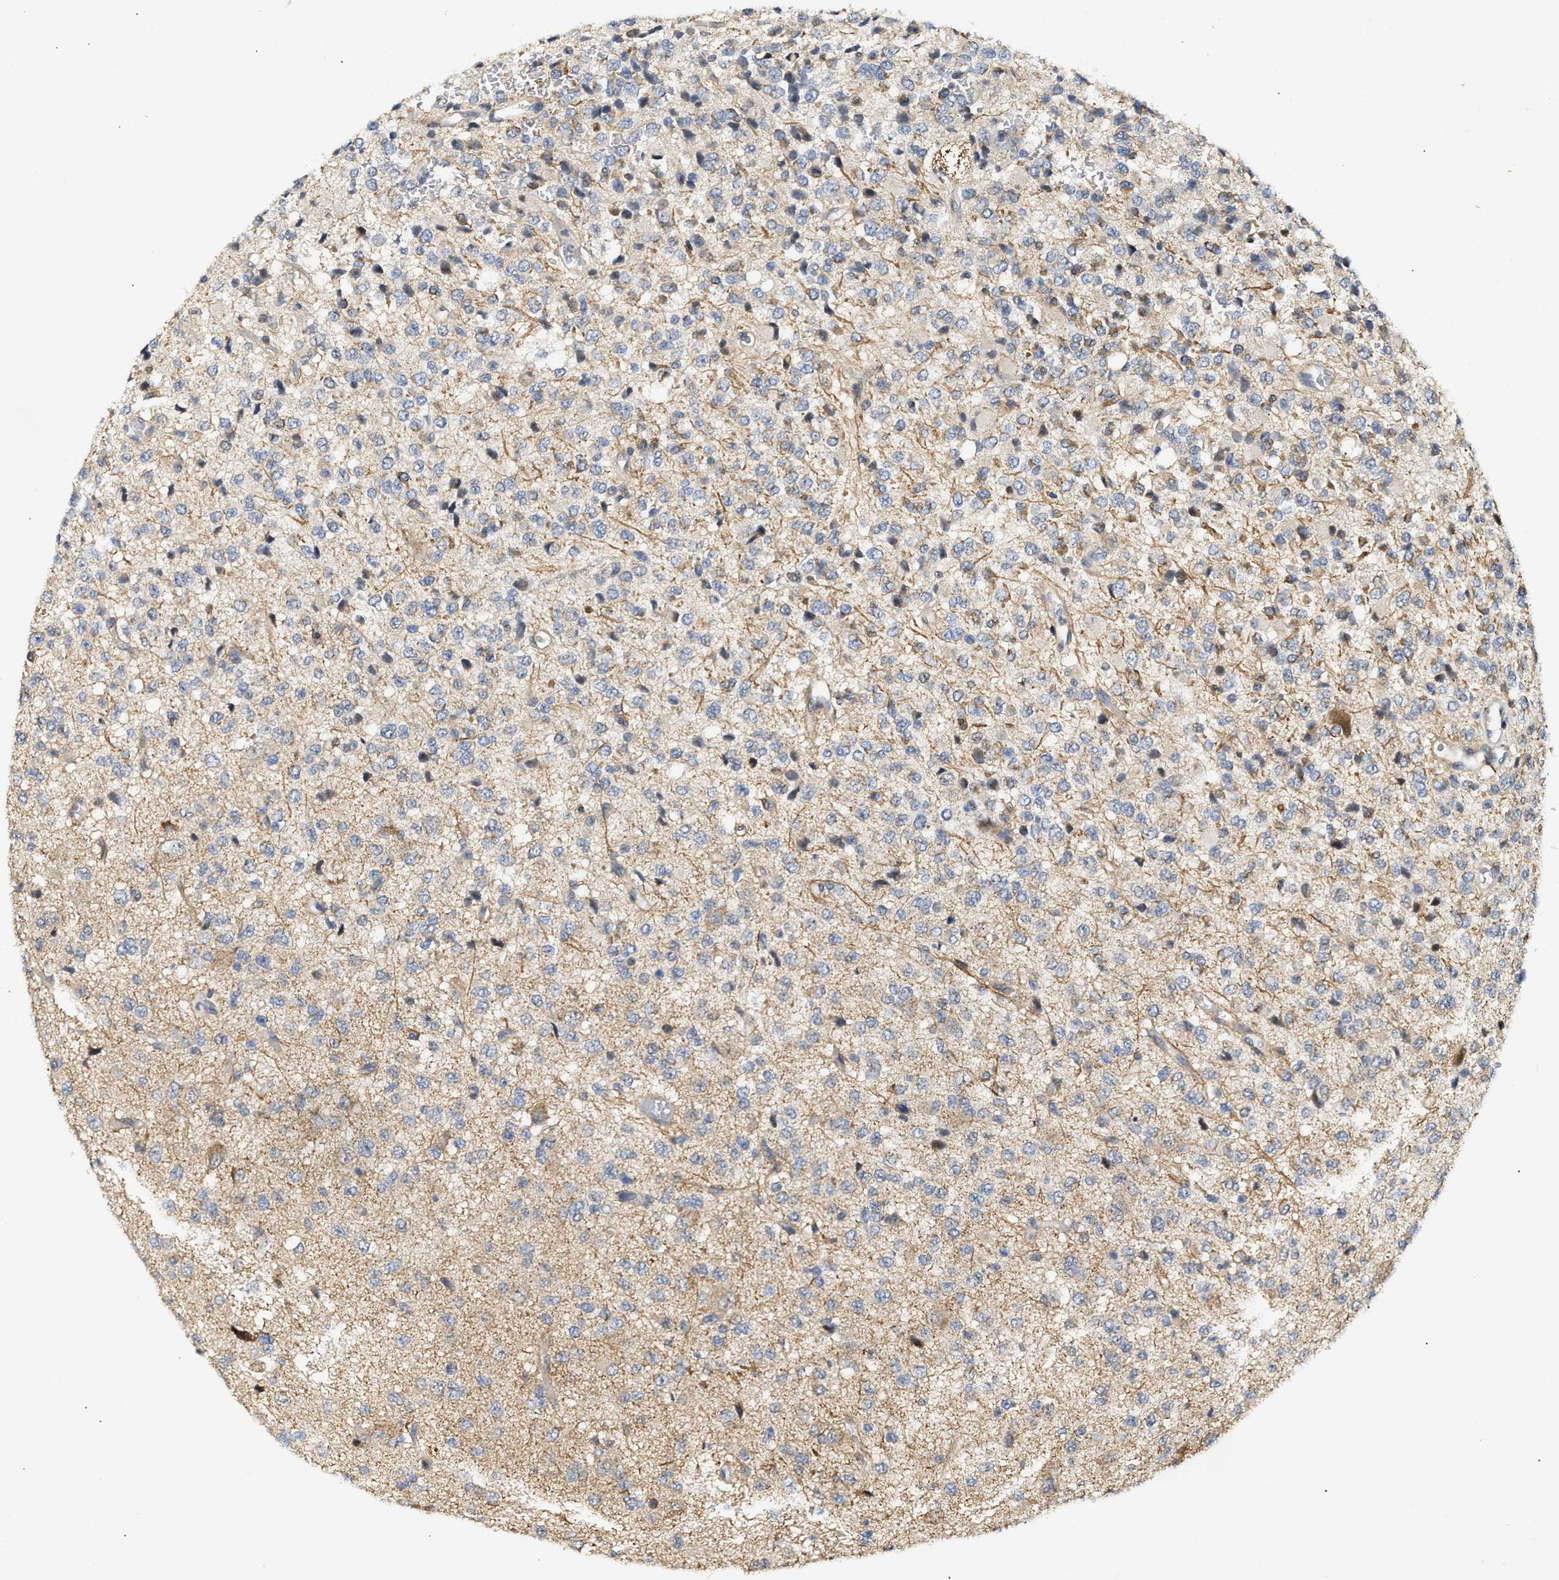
{"staining": {"intensity": "weak", "quantity": "<25%", "location": "cytoplasmic/membranous"}, "tissue": "glioma", "cell_type": "Tumor cells", "image_type": "cancer", "snomed": [{"axis": "morphology", "description": "Glioma, malignant, High grade"}, {"axis": "topography", "description": "pancreas cauda"}], "caption": "High magnification brightfield microscopy of glioma stained with DAB (3,3'-diaminobenzidine) (brown) and counterstained with hematoxylin (blue): tumor cells show no significant positivity.", "gene": "DEPTOR", "patient": {"sex": "male", "age": 60}}